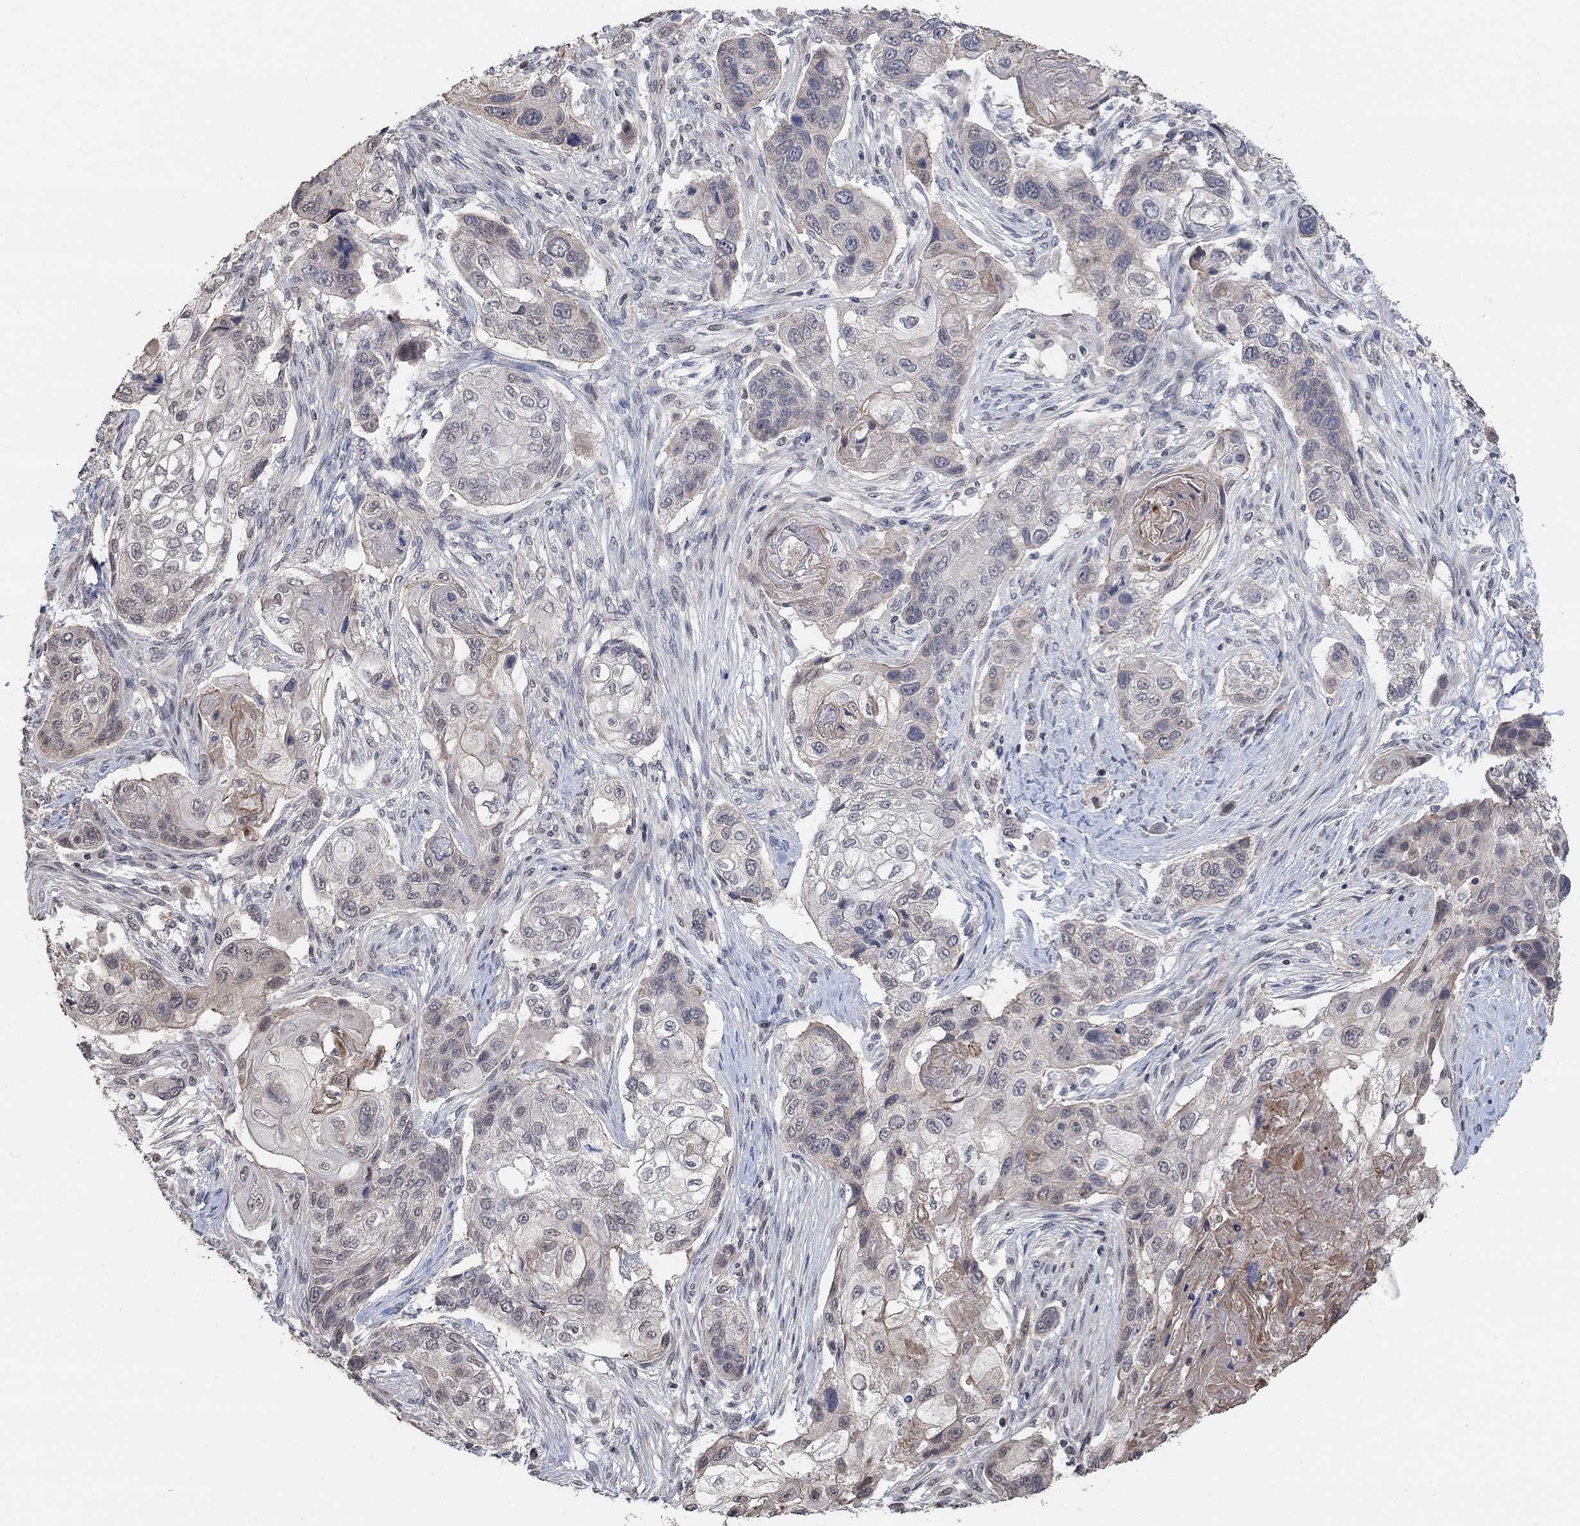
{"staining": {"intensity": "weak", "quantity": "<25%", "location": "cytoplasmic/membranous"}, "tissue": "lung cancer", "cell_type": "Tumor cells", "image_type": "cancer", "snomed": [{"axis": "morphology", "description": "Normal tissue, NOS"}, {"axis": "morphology", "description": "Squamous cell carcinoma, NOS"}, {"axis": "topography", "description": "Bronchus"}, {"axis": "topography", "description": "Lung"}], "caption": "This histopathology image is of lung cancer stained with immunohistochemistry to label a protein in brown with the nuclei are counter-stained blue. There is no expression in tumor cells.", "gene": "UNC5B", "patient": {"sex": "male", "age": 69}}